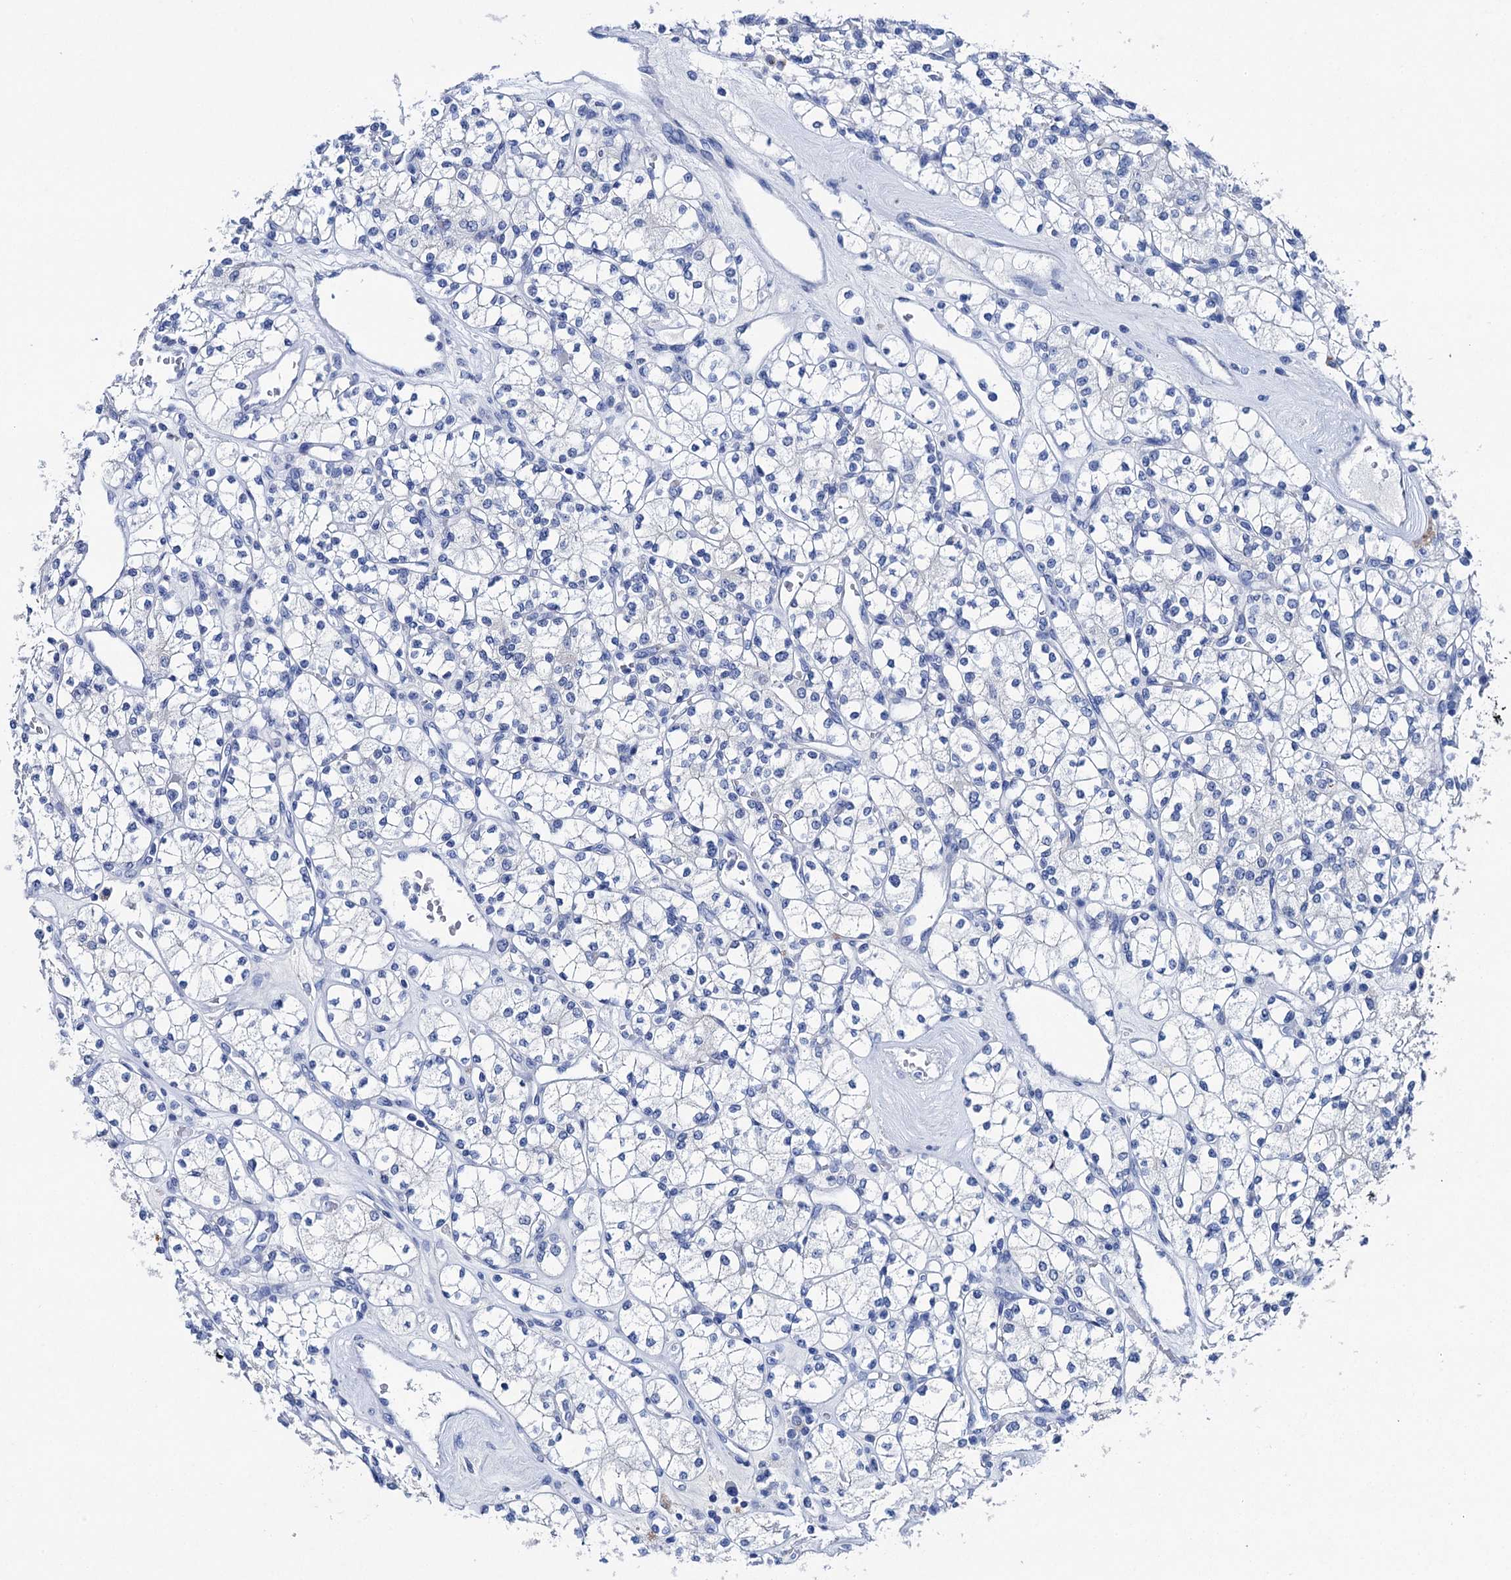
{"staining": {"intensity": "negative", "quantity": "none", "location": "none"}, "tissue": "renal cancer", "cell_type": "Tumor cells", "image_type": "cancer", "snomed": [{"axis": "morphology", "description": "Adenocarcinoma, NOS"}, {"axis": "topography", "description": "Kidney"}], "caption": "Immunohistochemistry (IHC) of adenocarcinoma (renal) shows no positivity in tumor cells.", "gene": "BRINP1", "patient": {"sex": "male", "age": 77}}